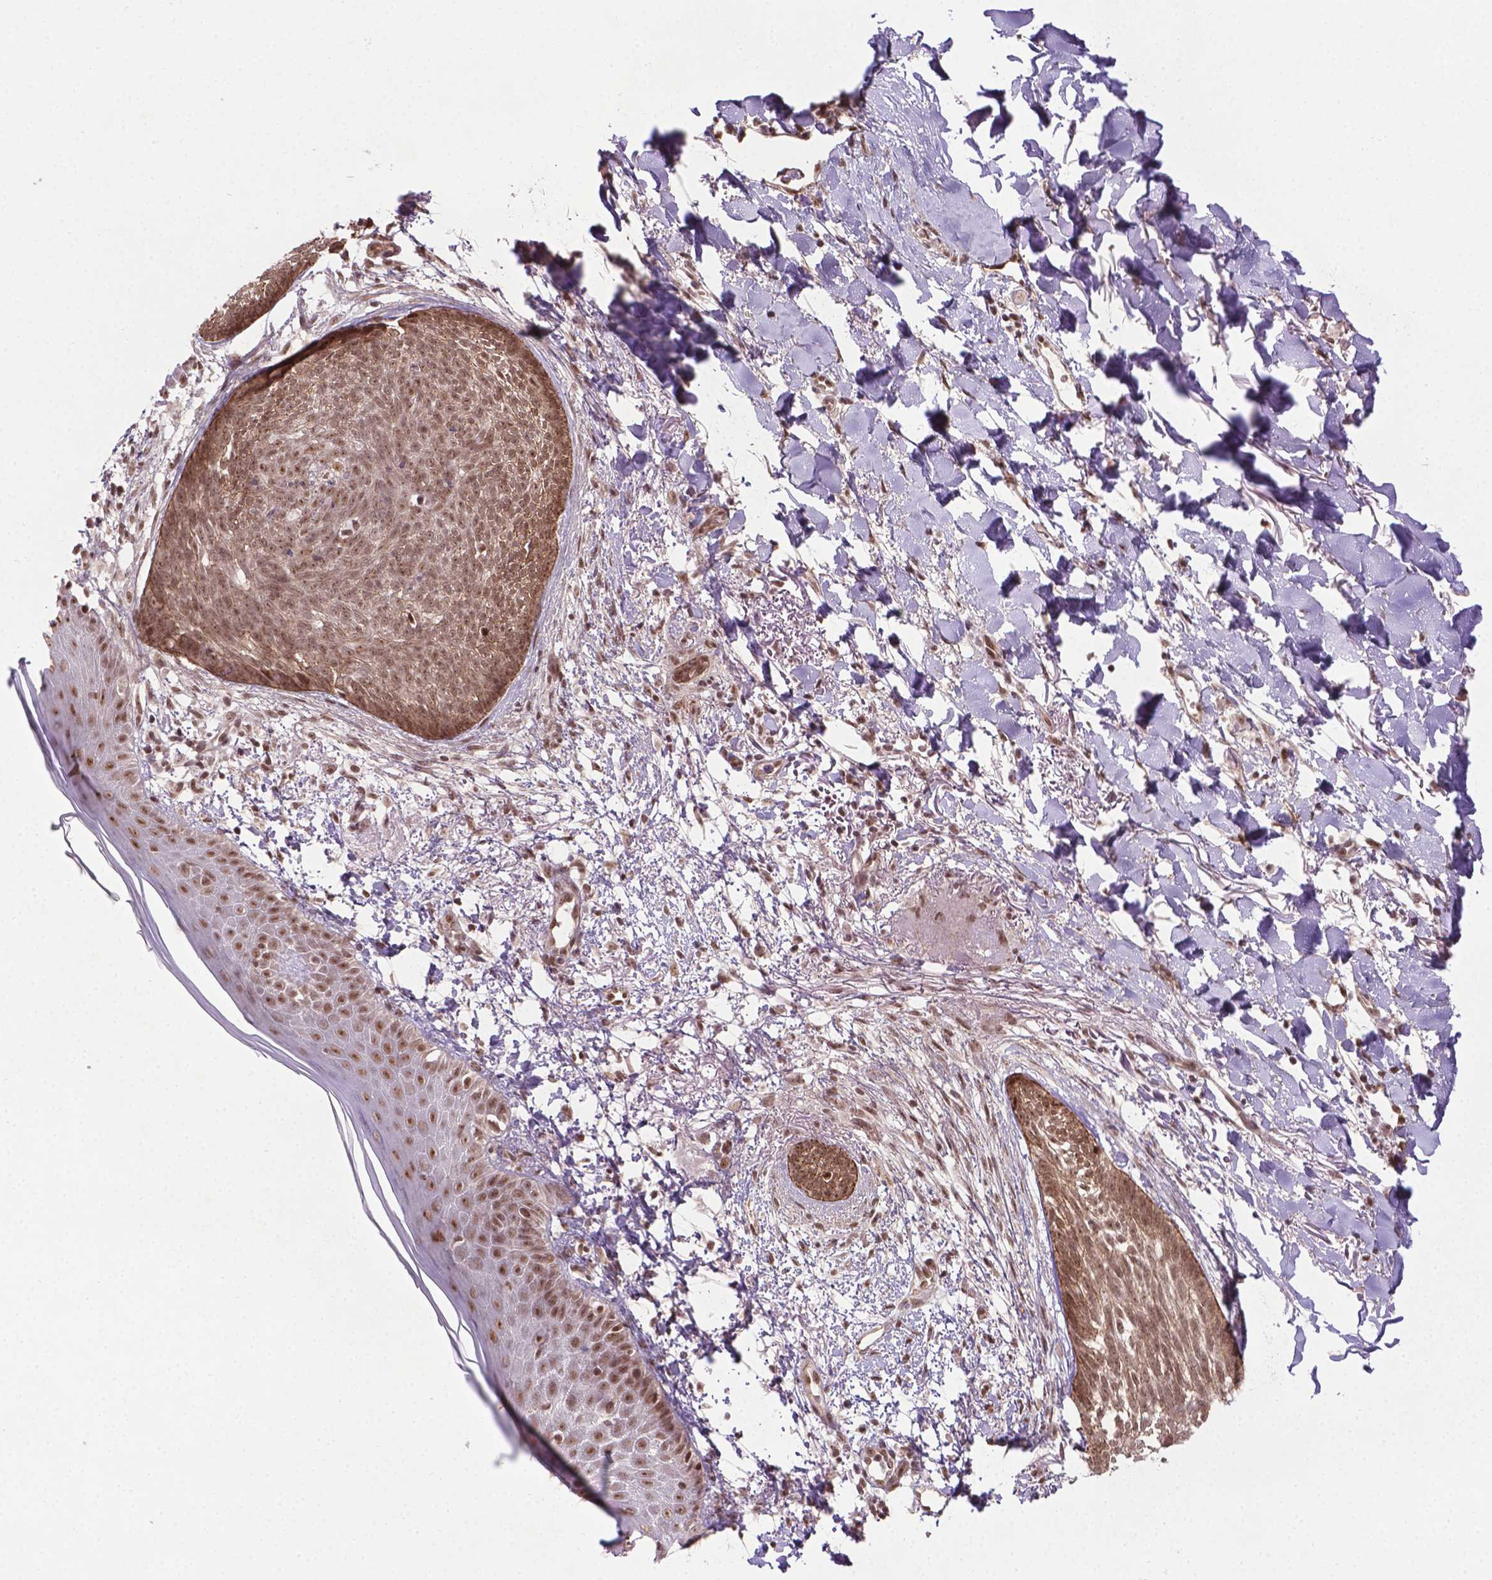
{"staining": {"intensity": "moderate", "quantity": ">75%", "location": "nuclear"}, "tissue": "skin cancer", "cell_type": "Tumor cells", "image_type": "cancer", "snomed": [{"axis": "morphology", "description": "Normal tissue, NOS"}, {"axis": "morphology", "description": "Basal cell carcinoma"}, {"axis": "topography", "description": "Skin"}], "caption": "Immunohistochemical staining of human basal cell carcinoma (skin) exhibits medium levels of moderate nuclear protein positivity in approximately >75% of tumor cells.", "gene": "ANKRD54", "patient": {"sex": "male", "age": 84}}